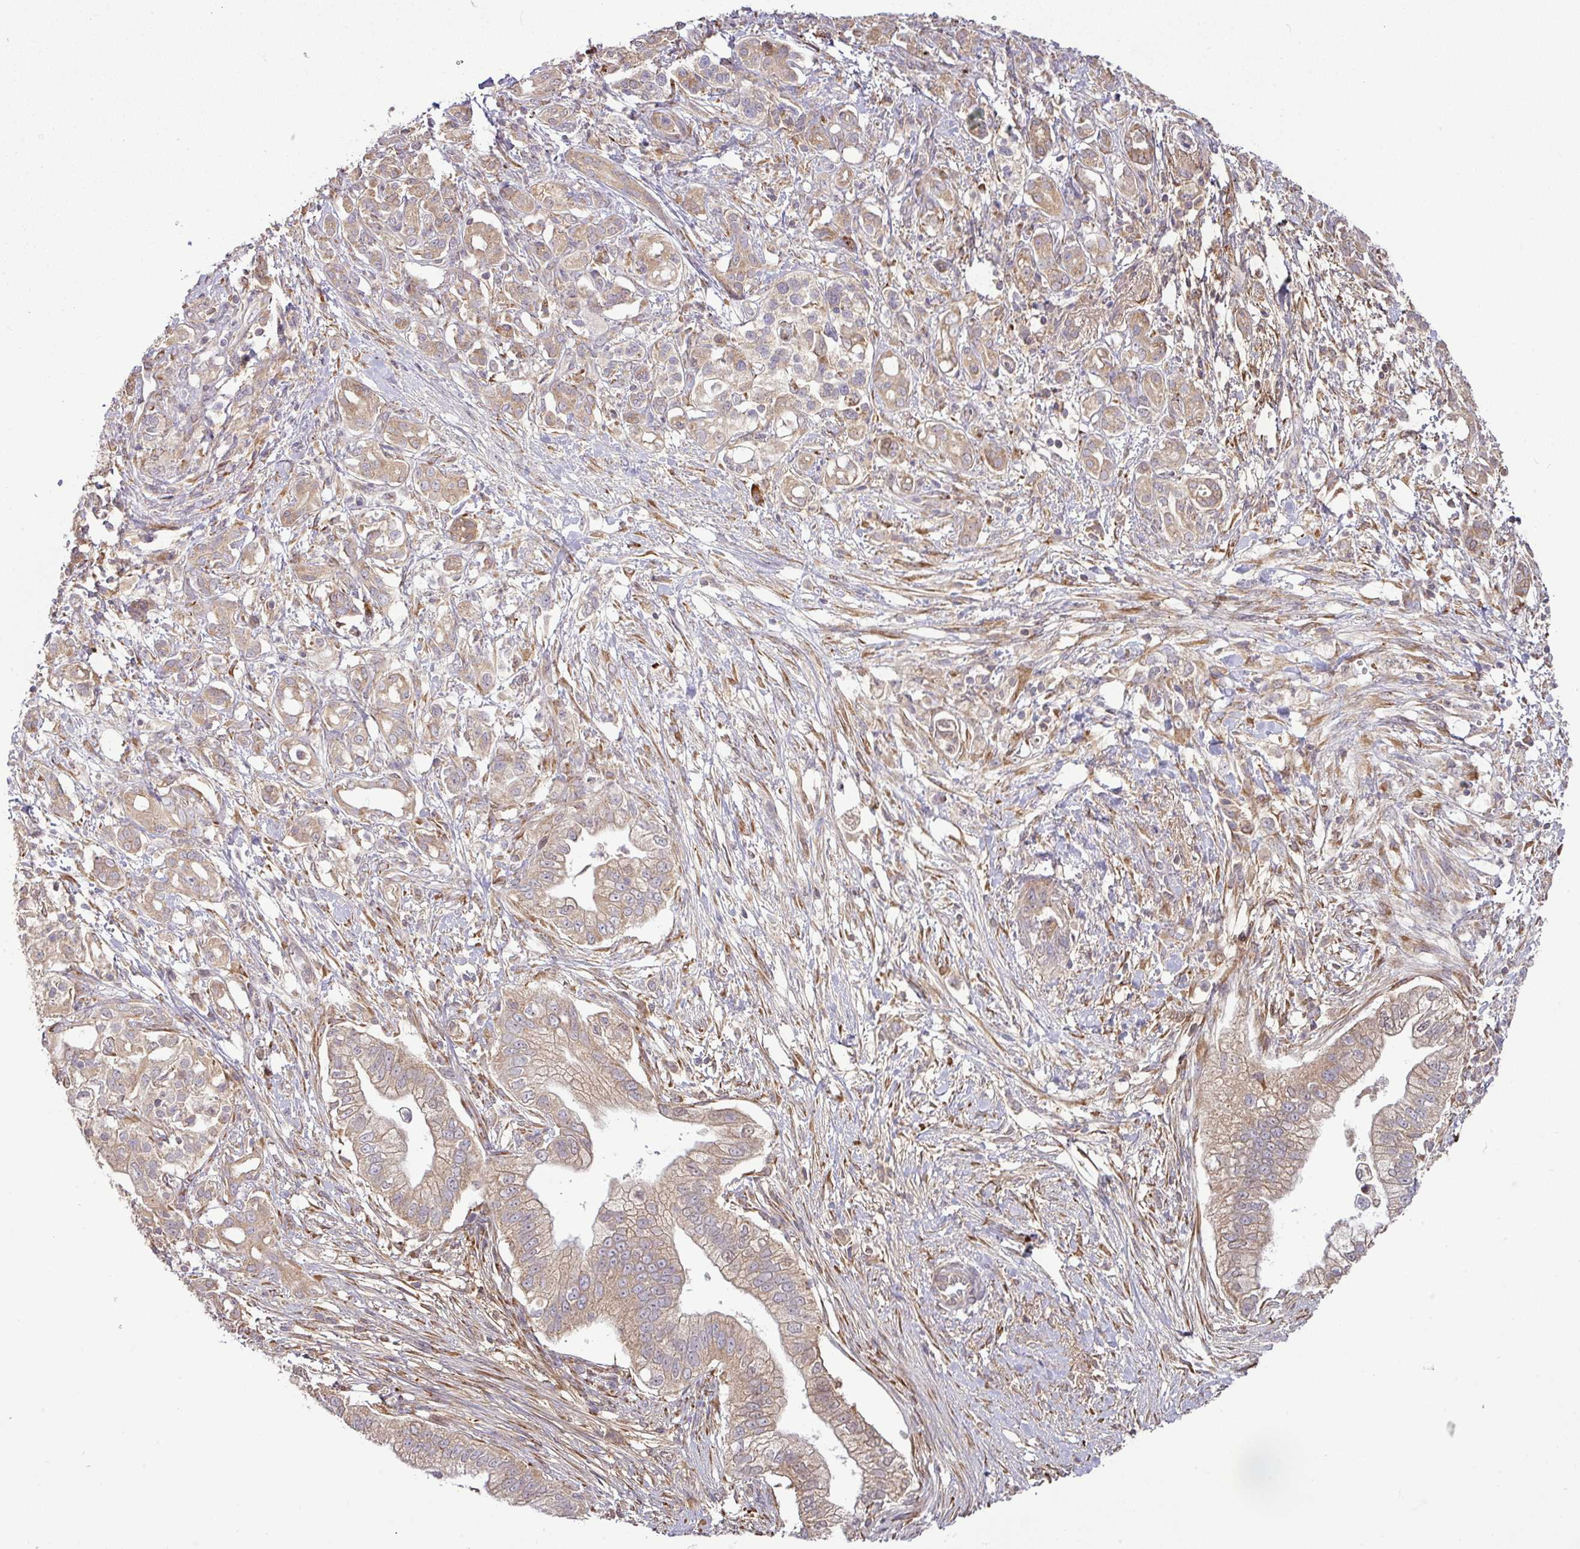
{"staining": {"intensity": "weak", "quantity": ">75%", "location": "cytoplasmic/membranous"}, "tissue": "pancreatic cancer", "cell_type": "Tumor cells", "image_type": "cancer", "snomed": [{"axis": "morphology", "description": "Adenocarcinoma, NOS"}, {"axis": "topography", "description": "Pancreas"}], "caption": "DAB immunohistochemical staining of human pancreatic cancer (adenocarcinoma) exhibits weak cytoplasmic/membranous protein staining in approximately >75% of tumor cells.", "gene": "GALP", "patient": {"sex": "male", "age": 70}}